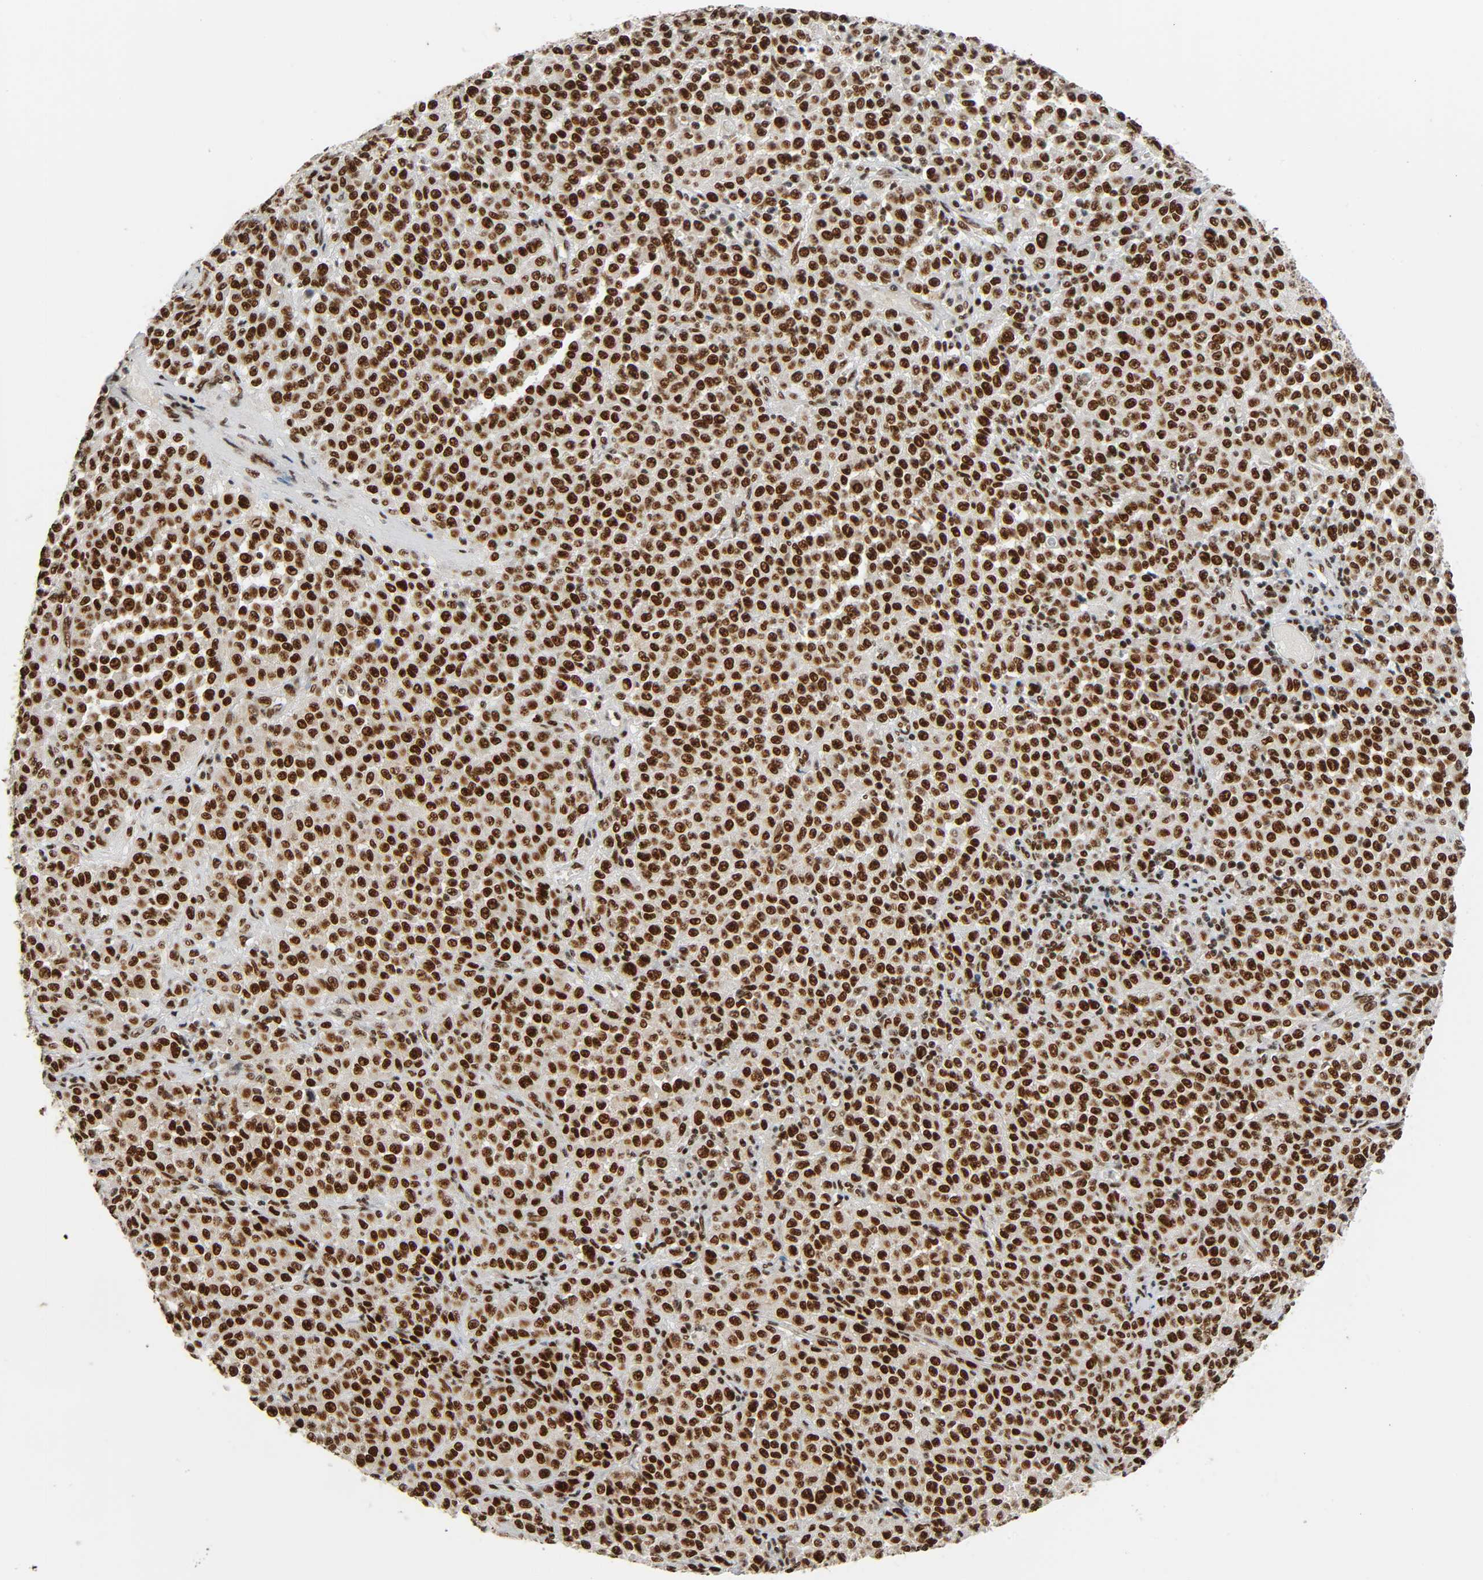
{"staining": {"intensity": "strong", "quantity": ">75%", "location": "nuclear"}, "tissue": "melanoma", "cell_type": "Tumor cells", "image_type": "cancer", "snomed": [{"axis": "morphology", "description": "Malignant melanoma, Metastatic site"}, {"axis": "topography", "description": "Pancreas"}], "caption": "This histopathology image shows immunohistochemistry staining of human melanoma, with high strong nuclear staining in about >75% of tumor cells.", "gene": "CDK9", "patient": {"sex": "female", "age": 30}}